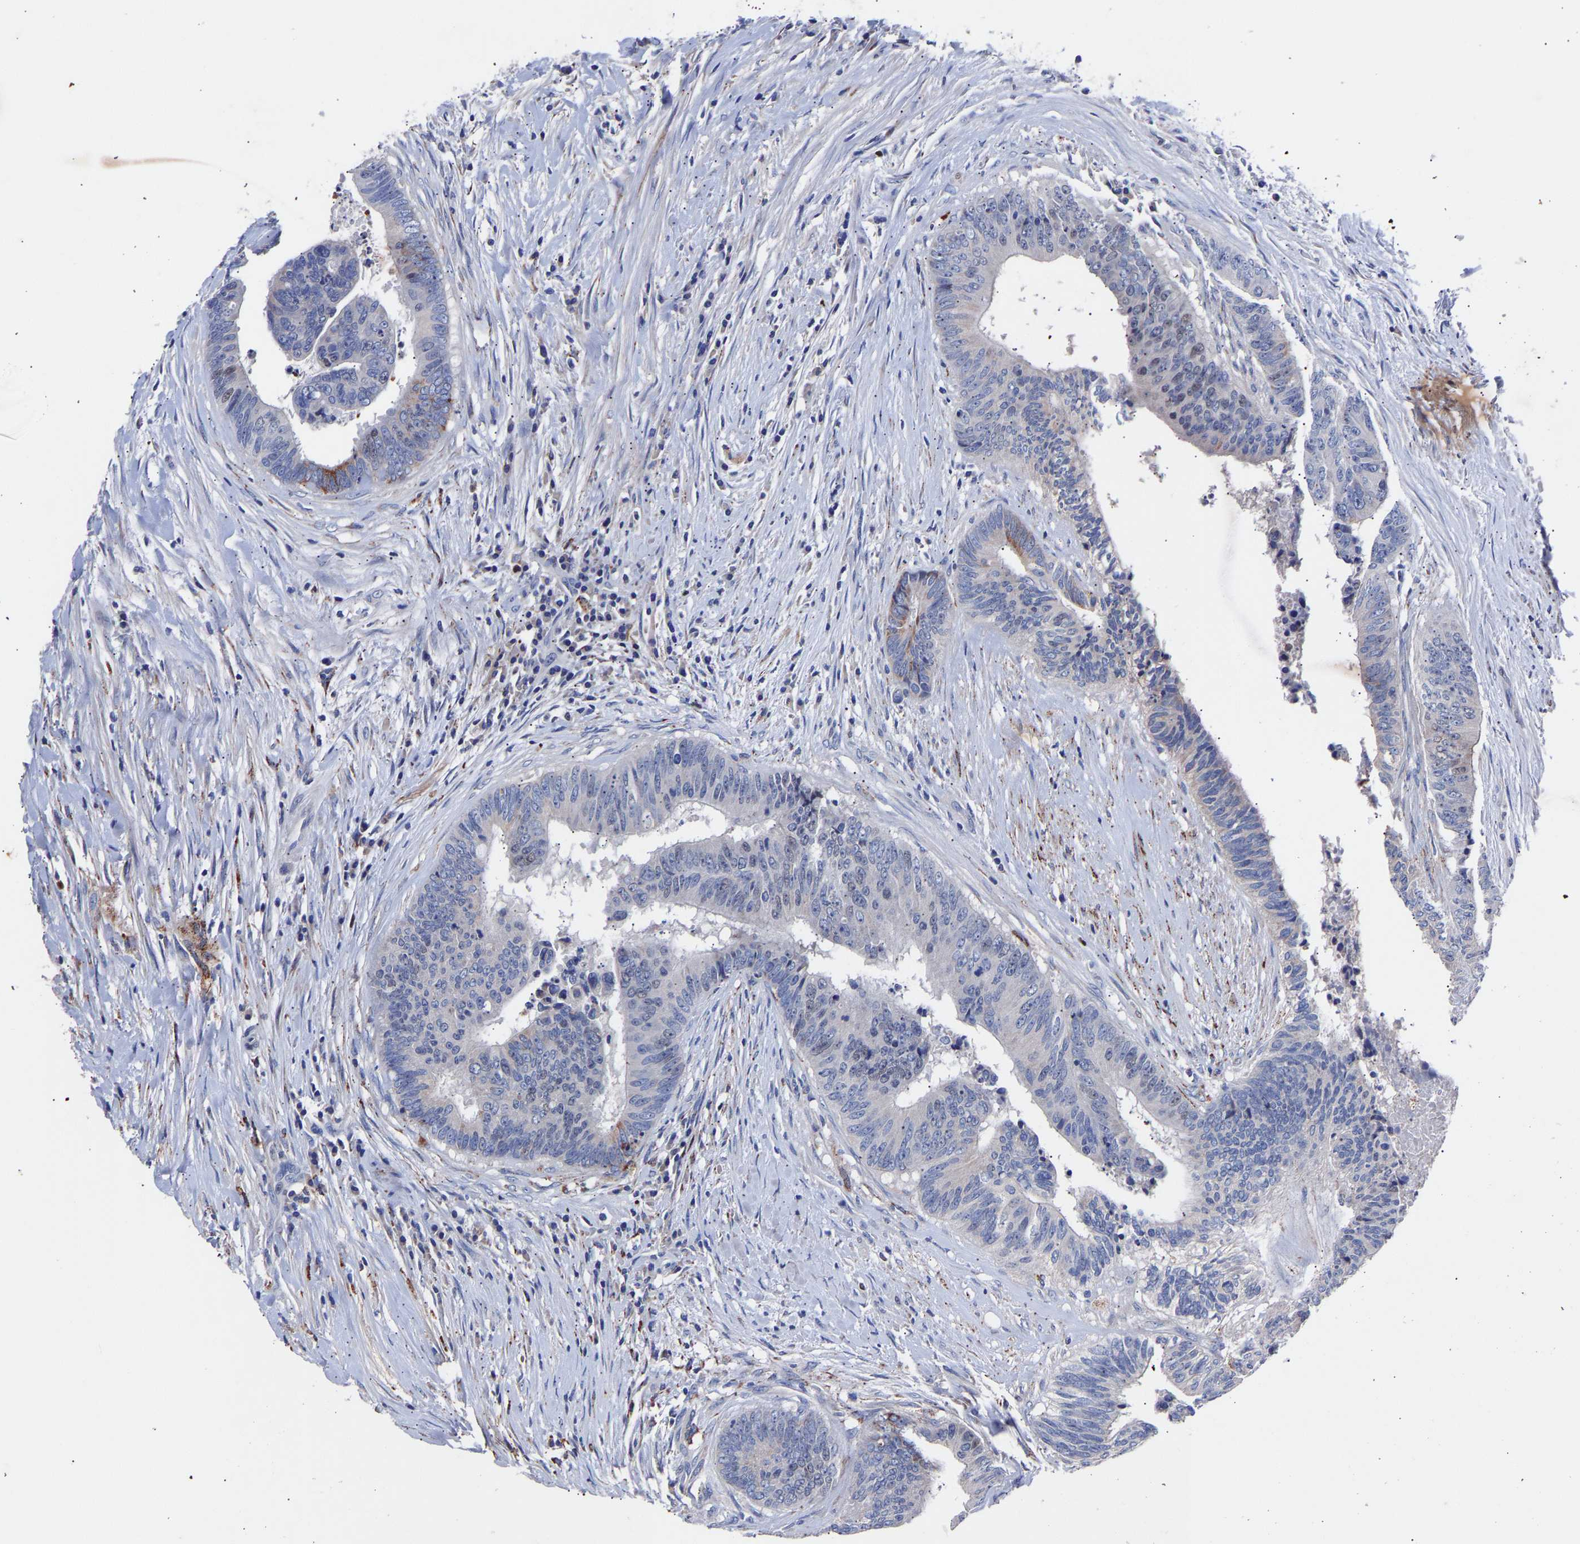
{"staining": {"intensity": "weak", "quantity": "<25%", "location": "cytoplasmic/membranous"}, "tissue": "colorectal cancer", "cell_type": "Tumor cells", "image_type": "cancer", "snomed": [{"axis": "morphology", "description": "Adenocarcinoma, NOS"}, {"axis": "topography", "description": "Rectum"}], "caption": "The photomicrograph shows no staining of tumor cells in colorectal cancer (adenocarcinoma).", "gene": "SEM1", "patient": {"sex": "male", "age": 72}}